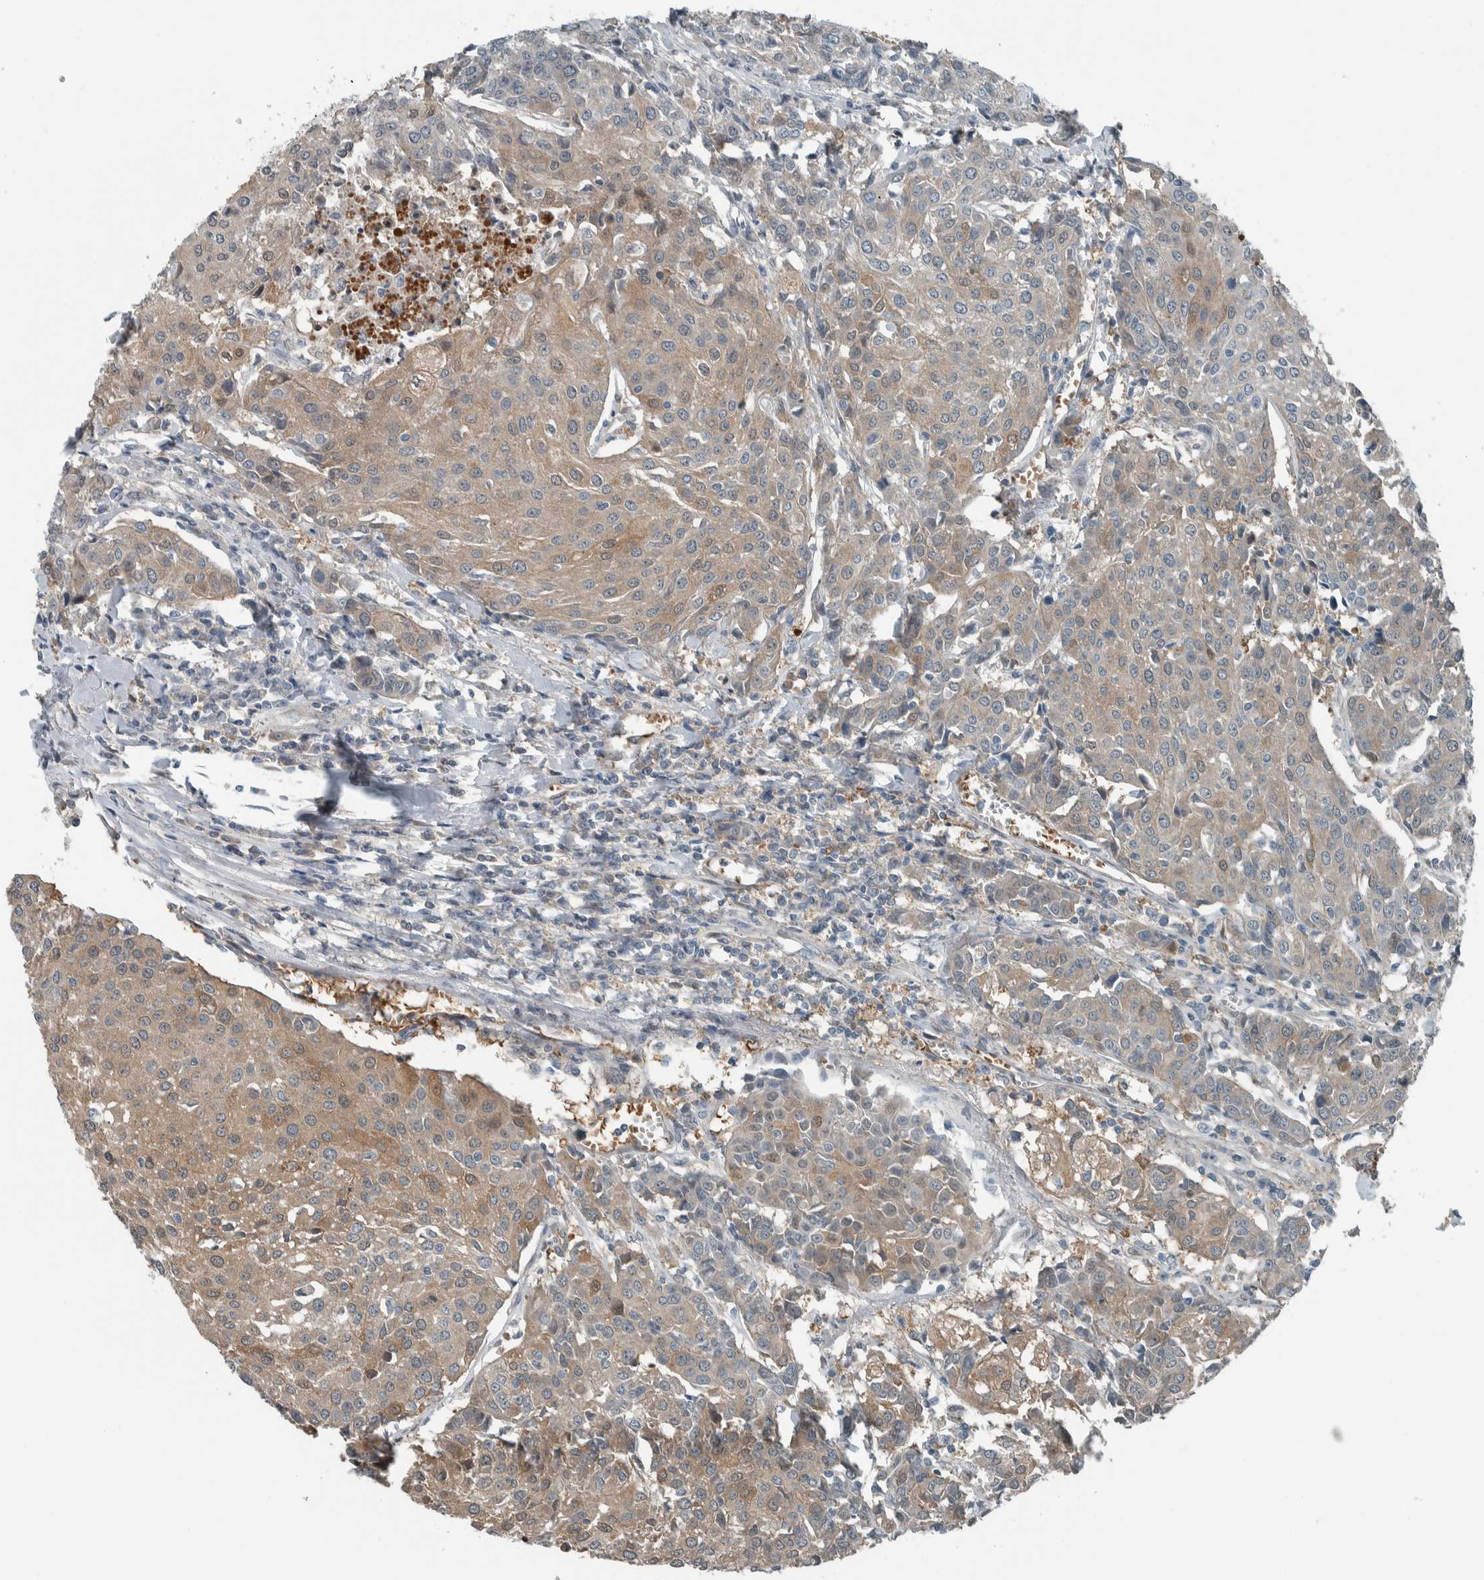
{"staining": {"intensity": "weak", "quantity": ">75%", "location": "cytoplasmic/membranous"}, "tissue": "urothelial cancer", "cell_type": "Tumor cells", "image_type": "cancer", "snomed": [{"axis": "morphology", "description": "Urothelial carcinoma, High grade"}, {"axis": "topography", "description": "Urinary bladder"}], "caption": "Brown immunohistochemical staining in human urothelial cancer reveals weak cytoplasmic/membranous positivity in about >75% of tumor cells. (DAB (3,3'-diaminobenzidine) IHC, brown staining for protein, blue staining for nuclei).", "gene": "ALAD", "patient": {"sex": "female", "age": 85}}